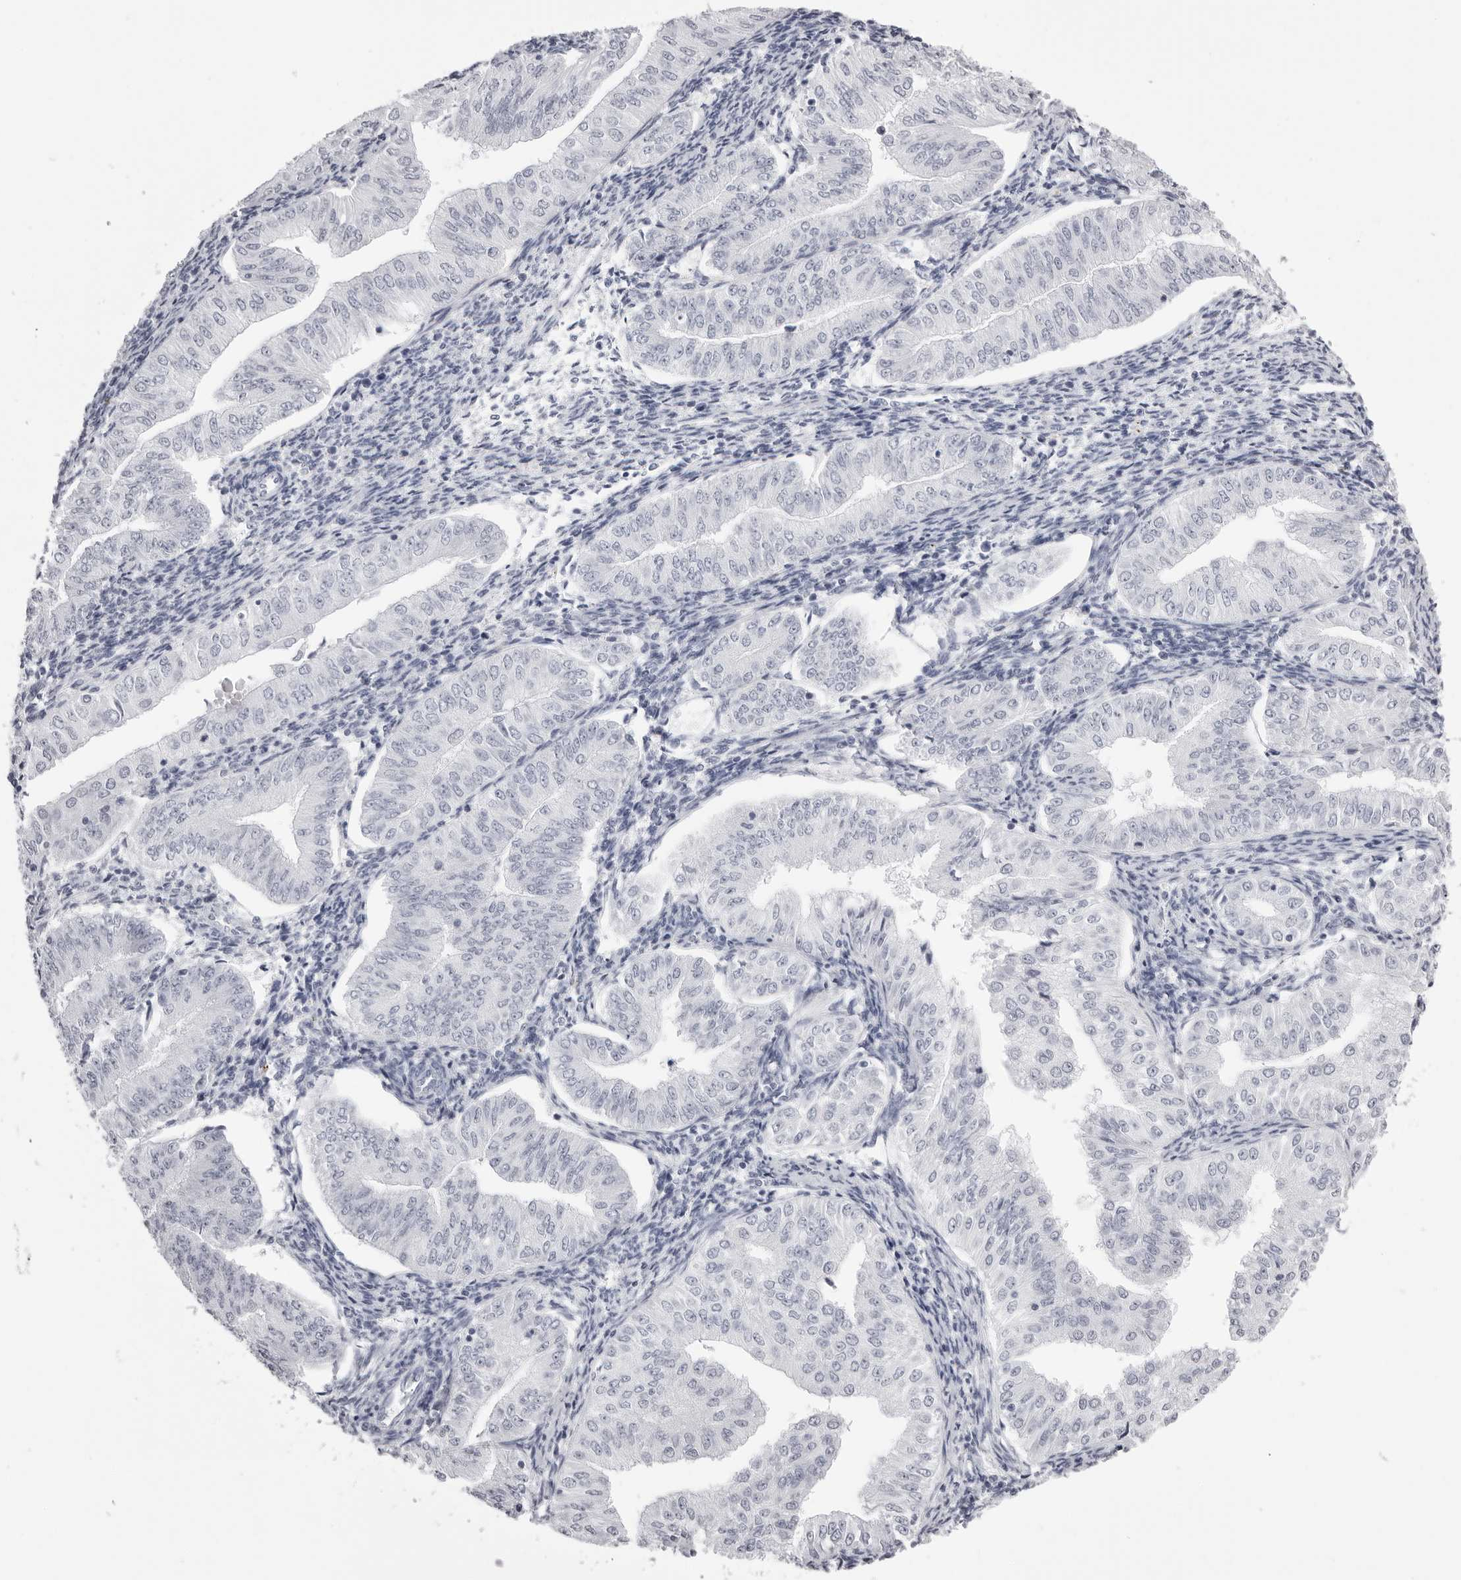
{"staining": {"intensity": "negative", "quantity": "none", "location": "none"}, "tissue": "endometrial cancer", "cell_type": "Tumor cells", "image_type": "cancer", "snomed": [{"axis": "morphology", "description": "Normal tissue, NOS"}, {"axis": "morphology", "description": "Adenocarcinoma, NOS"}, {"axis": "topography", "description": "Endometrium"}], "caption": "There is no significant staining in tumor cells of endometrial adenocarcinoma.", "gene": "RHO", "patient": {"sex": "female", "age": 53}}